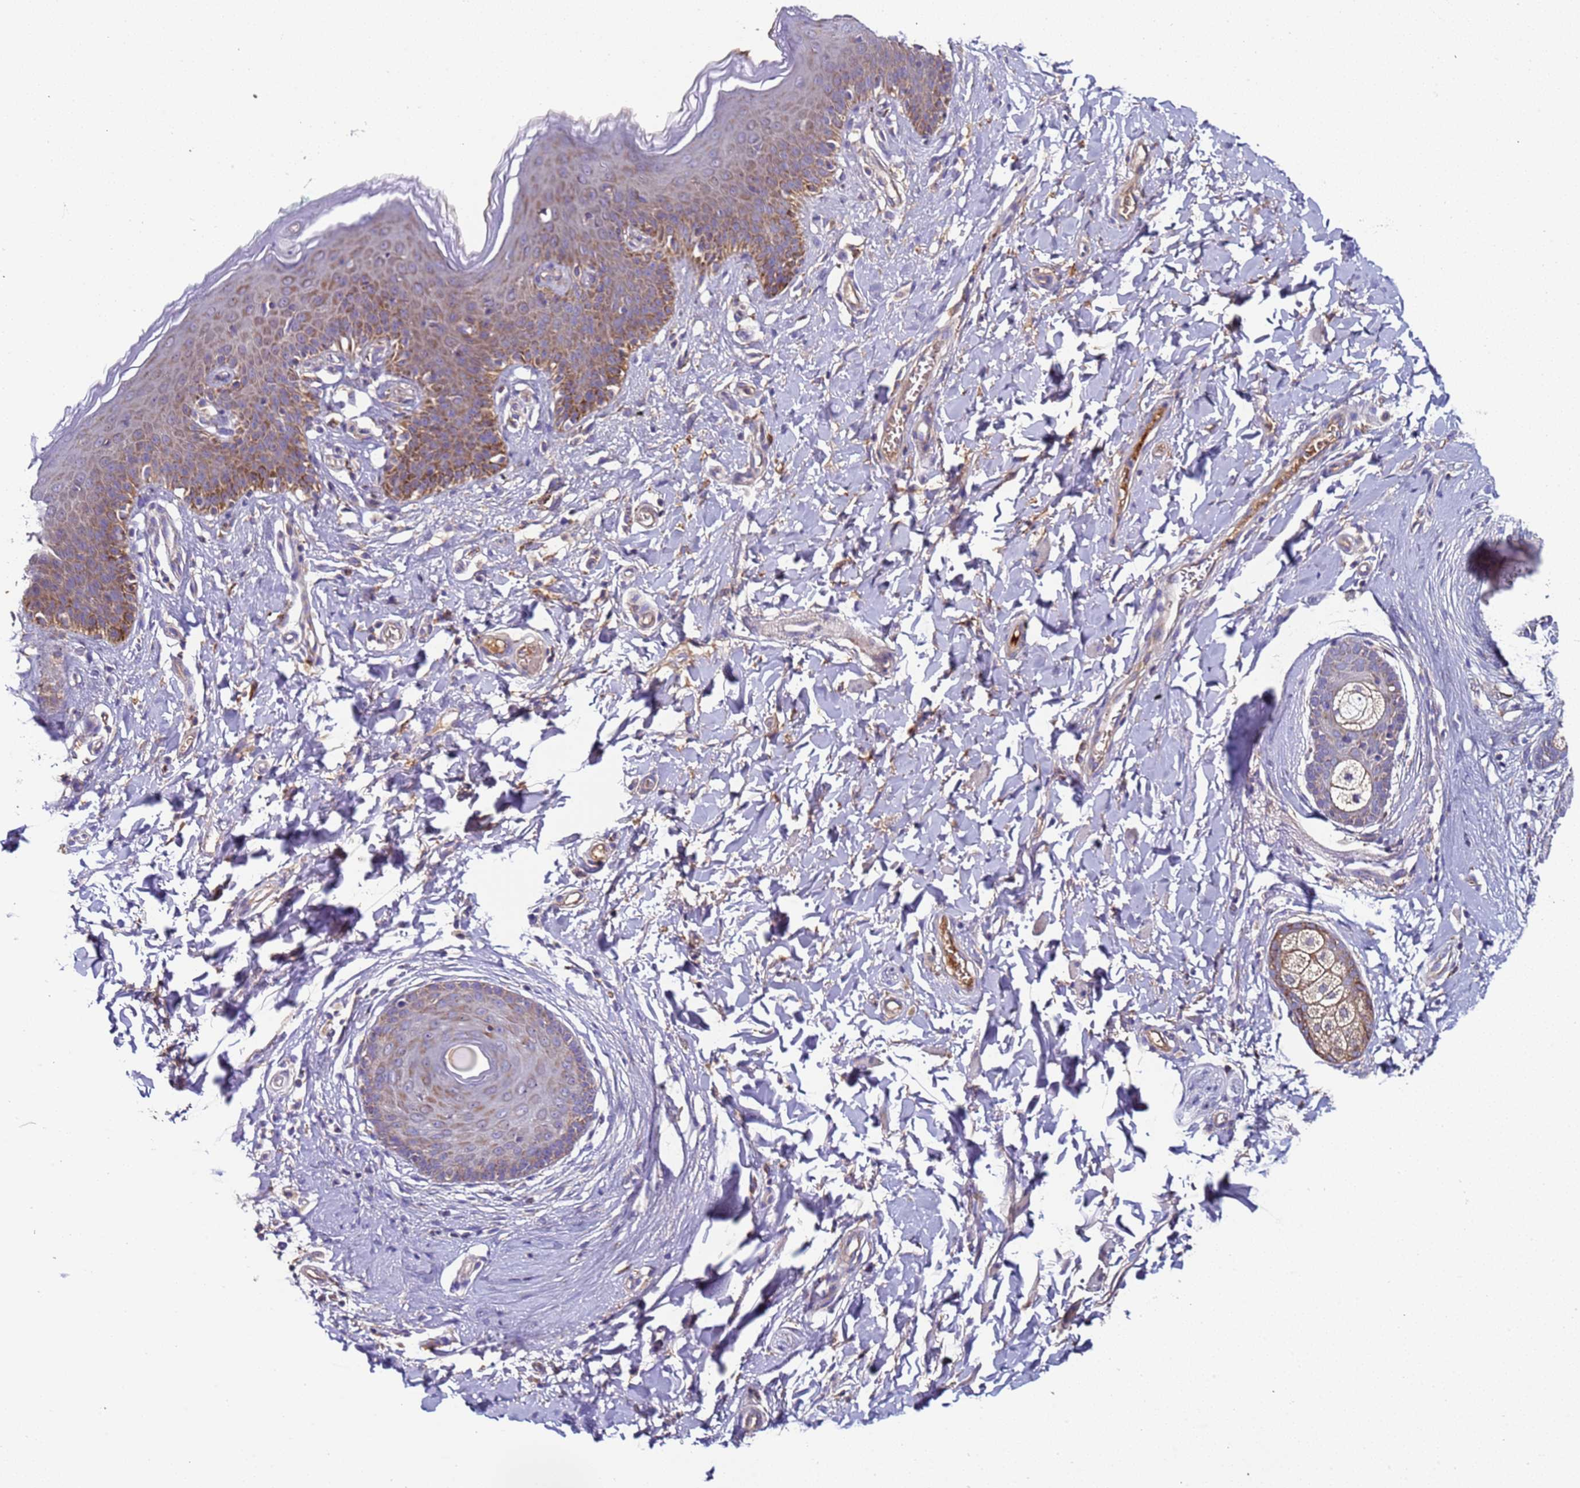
{"staining": {"intensity": "moderate", "quantity": "25%-75%", "location": "cytoplasmic/membranous"}, "tissue": "skin", "cell_type": "Epidermal cells", "image_type": "normal", "snomed": [{"axis": "morphology", "description": "Normal tissue, NOS"}, {"axis": "topography", "description": "Vulva"}], "caption": "Epidermal cells demonstrate medium levels of moderate cytoplasmic/membranous positivity in approximately 25%-75% of cells in benign human skin. Nuclei are stained in blue.", "gene": "TMEM126A", "patient": {"sex": "female", "age": 66}}